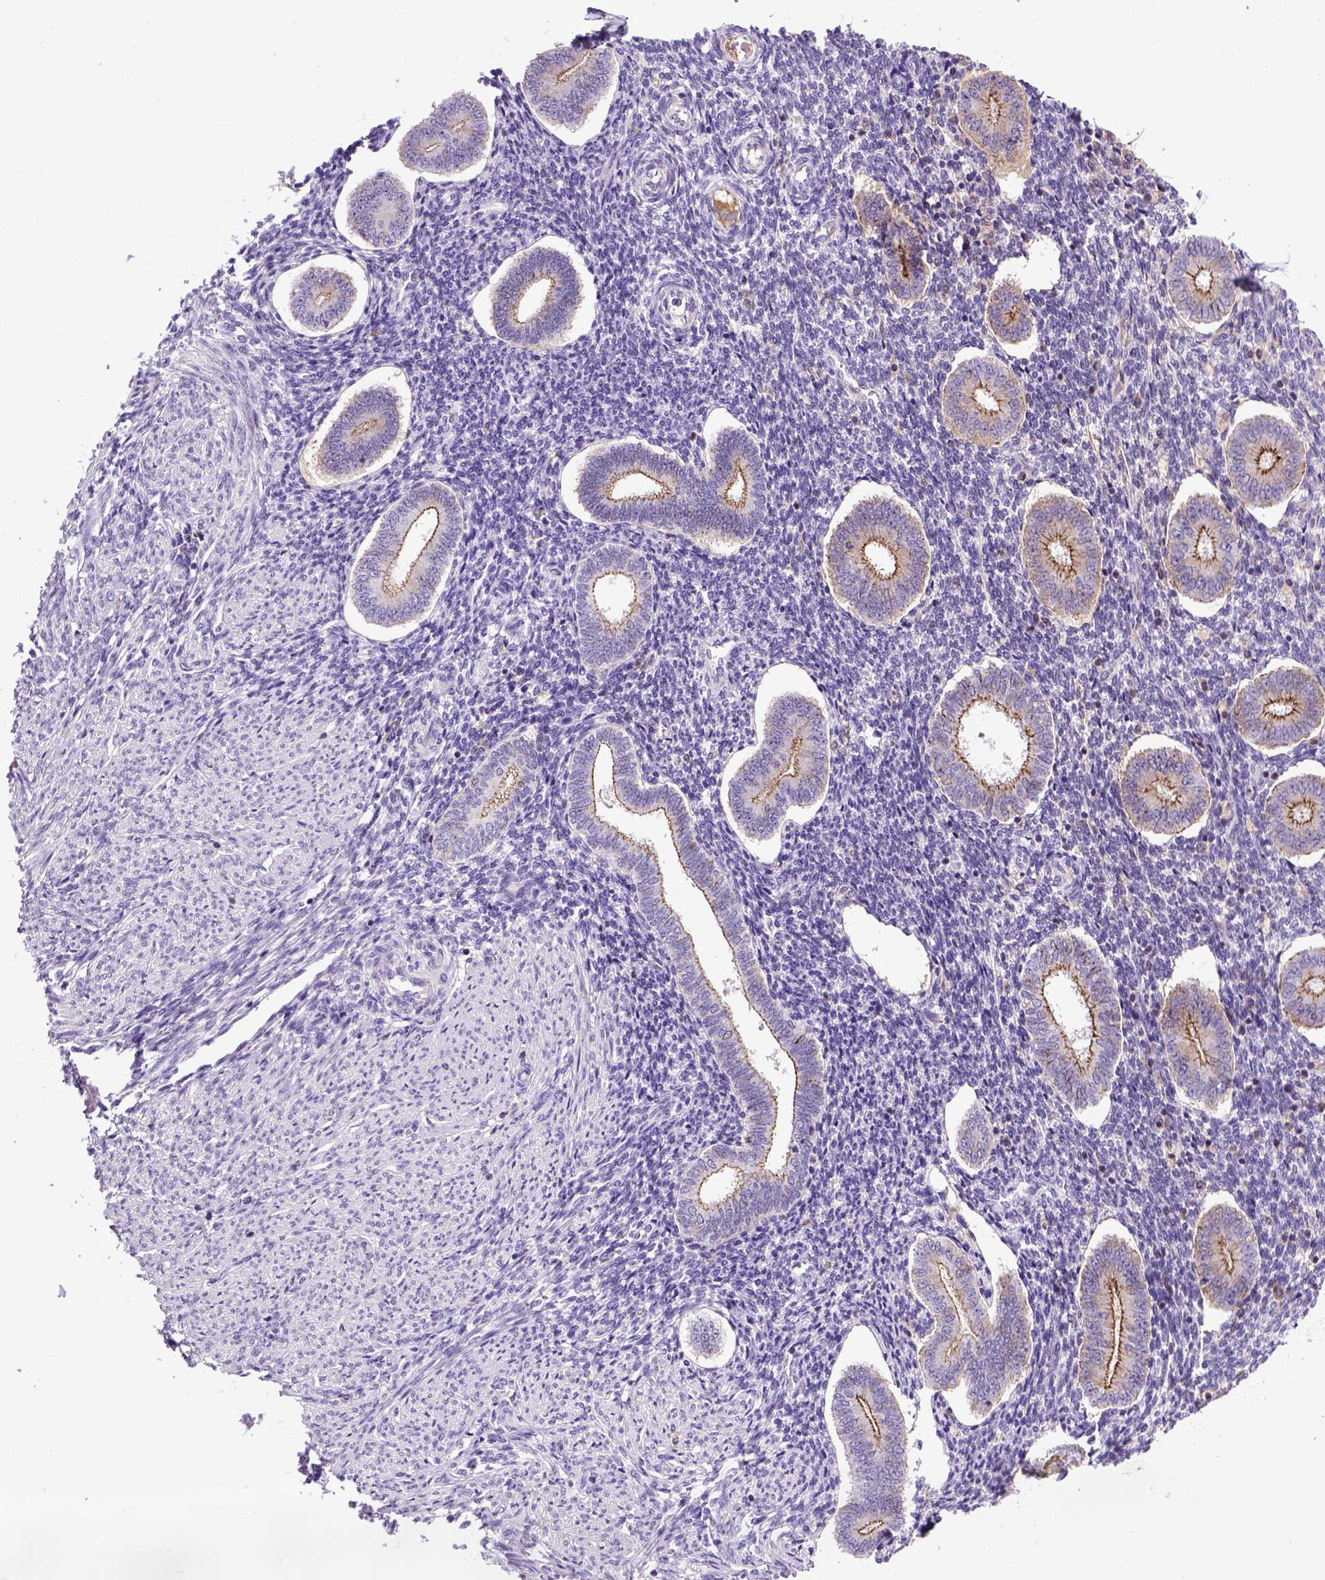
{"staining": {"intensity": "negative", "quantity": "none", "location": "none"}, "tissue": "endometrium", "cell_type": "Cells in endometrial stroma", "image_type": "normal", "snomed": [{"axis": "morphology", "description": "Normal tissue, NOS"}, {"axis": "topography", "description": "Endometrium"}], "caption": "Human endometrium stained for a protein using IHC demonstrates no staining in cells in endometrial stroma.", "gene": "CDH1", "patient": {"sex": "female", "age": 40}}